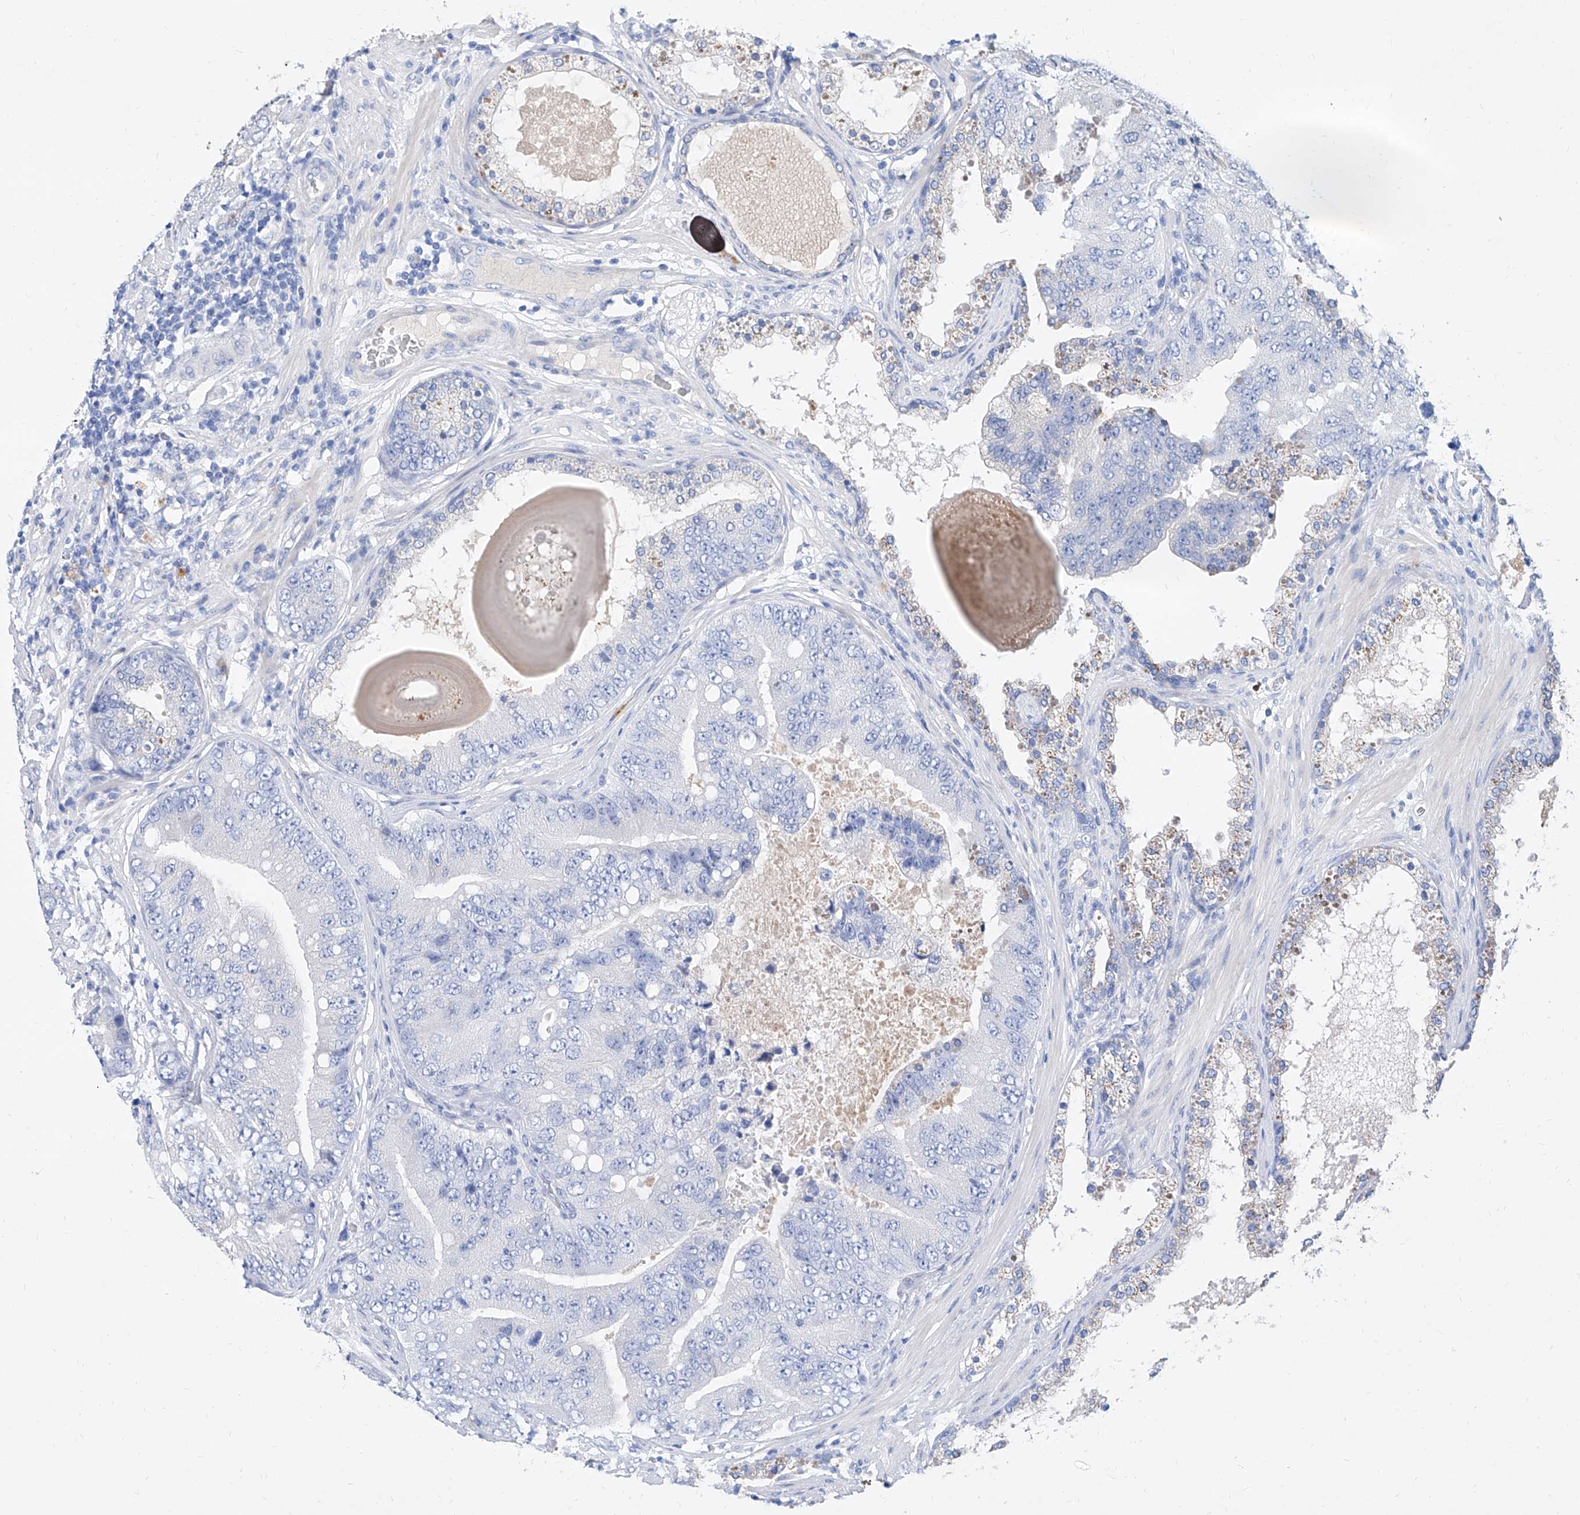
{"staining": {"intensity": "negative", "quantity": "none", "location": "none"}, "tissue": "prostate cancer", "cell_type": "Tumor cells", "image_type": "cancer", "snomed": [{"axis": "morphology", "description": "Adenocarcinoma, High grade"}, {"axis": "topography", "description": "Prostate"}], "caption": "Protein analysis of prostate cancer reveals no significant positivity in tumor cells.", "gene": "SLC25A29", "patient": {"sex": "male", "age": 70}}